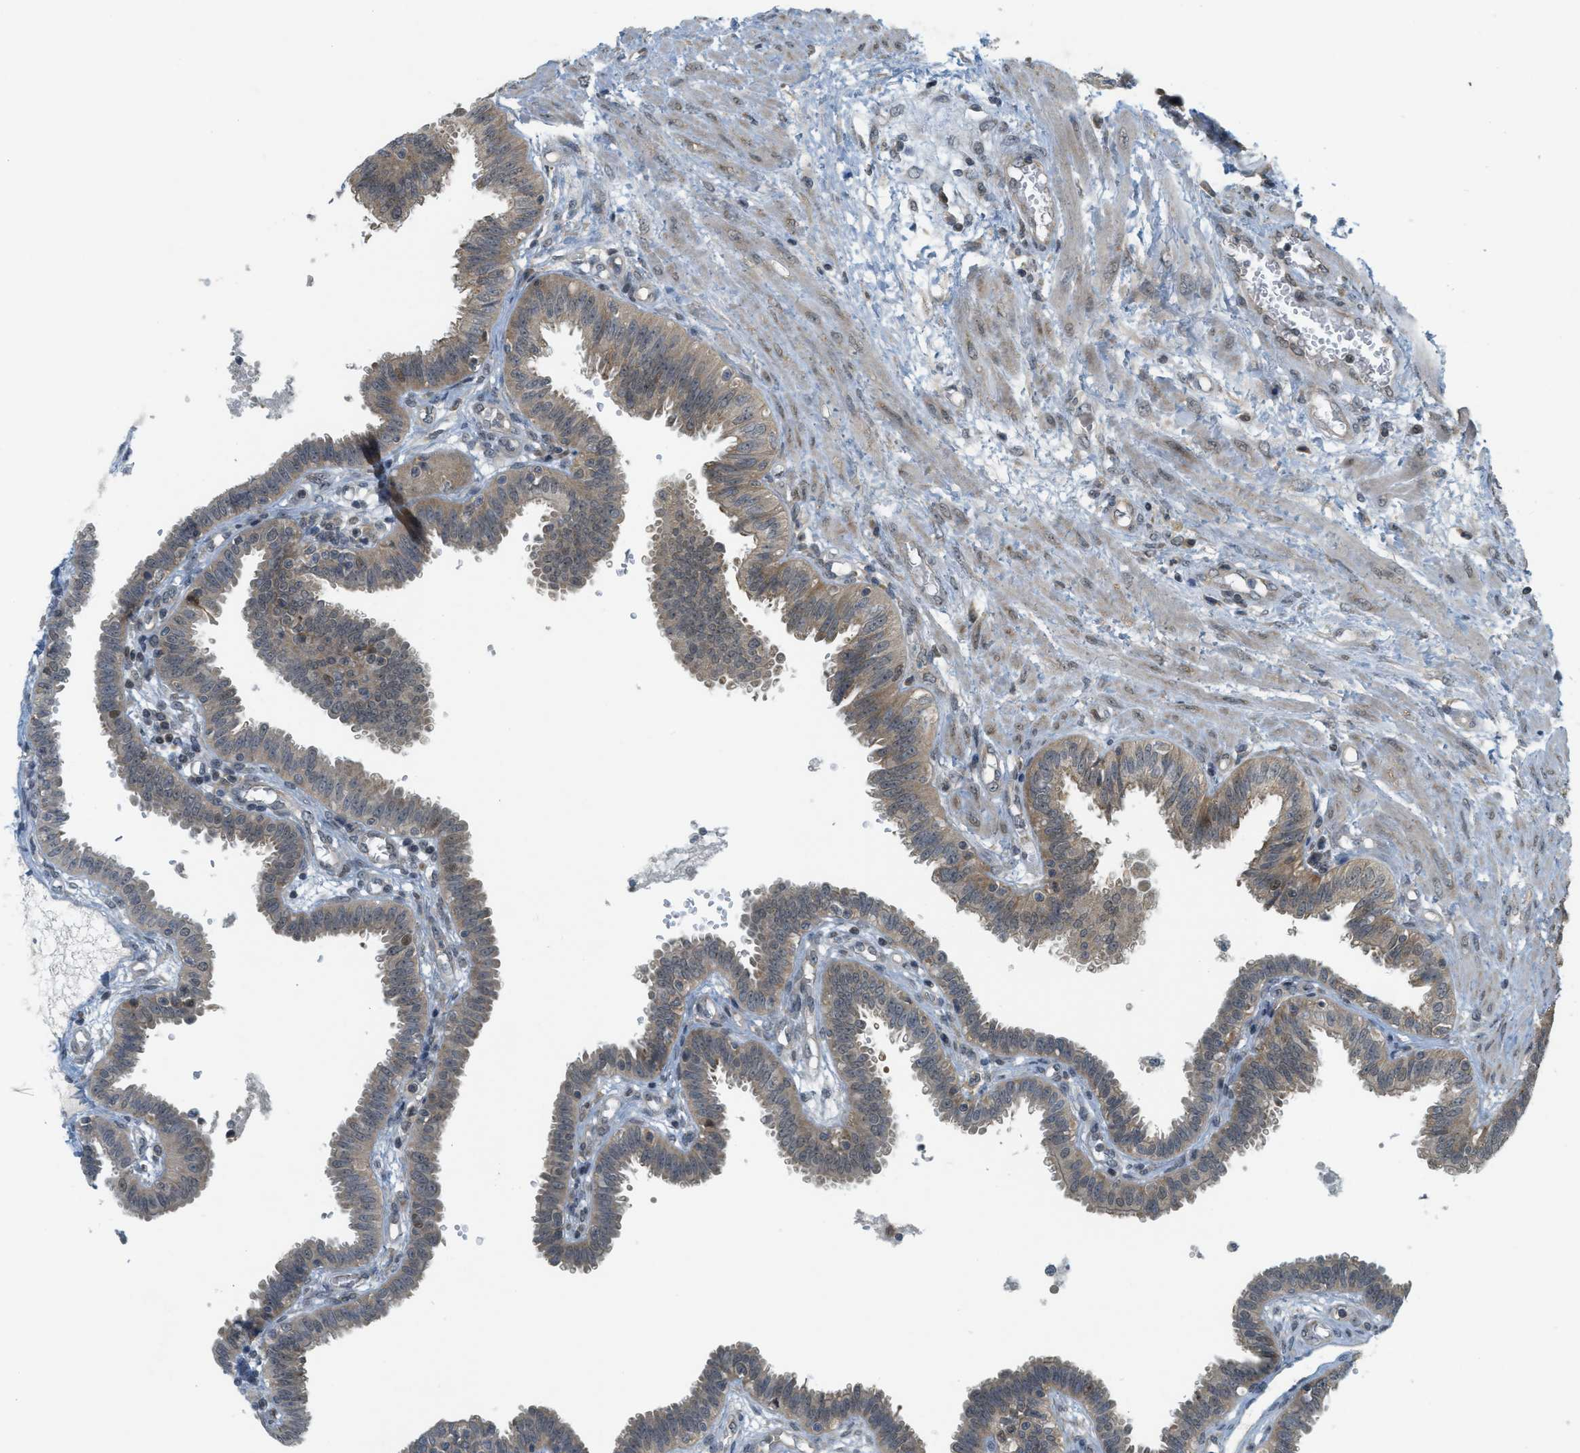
{"staining": {"intensity": "weak", "quantity": "25%-75%", "location": "cytoplasmic/membranous"}, "tissue": "fallopian tube", "cell_type": "Glandular cells", "image_type": "normal", "snomed": [{"axis": "morphology", "description": "Normal tissue, NOS"}, {"axis": "topography", "description": "Fallopian tube"}], "caption": "A low amount of weak cytoplasmic/membranous positivity is identified in about 25%-75% of glandular cells in benign fallopian tube. (Stains: DAB (3,3'-diaminobenzidine) in brown, nuclei in blue, Microscopy: brightfield microscopy at high magnification).", "gene": "PRKD1", "patient": {"sex": "female", "age": 32}}